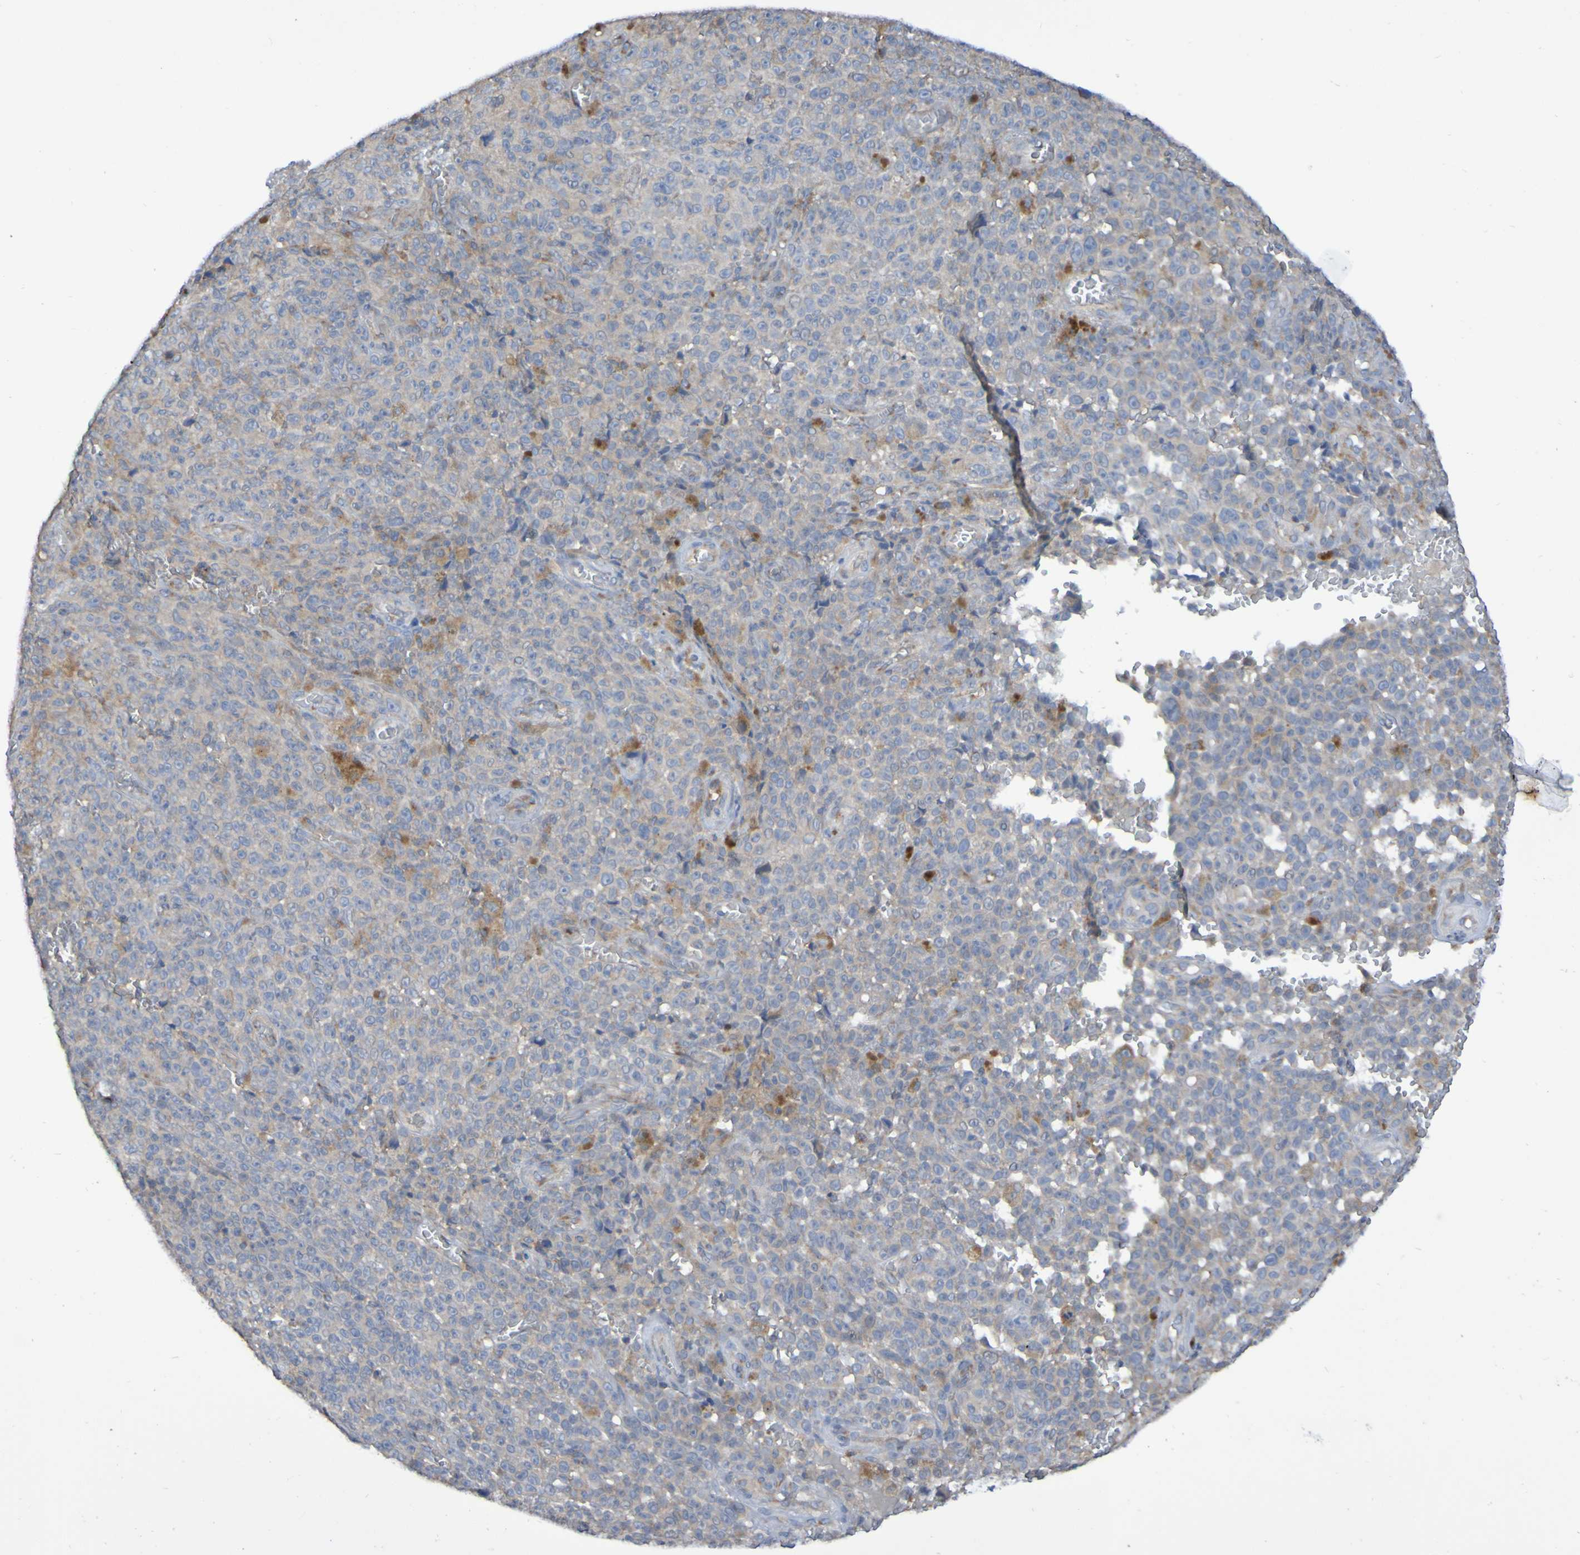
{"staining": {"intensity": "moderate", "quantity": "25%-75%", "location": "cytoplasmic/membranous"}, "tissue": "melanoma", "cell_type": "Tumor cells", "image_type": "cancer", "snomed": [{"axis": "morphology", "description": "Malignant melanoma, NOS"}, {"axis": "topography", "description": "Skin"}], "caption": "There is medium levels of moderate cytoplasmic/membranous expression in tumor cells of melanoma, as demonstrated by immunohistochemical staining (brown color).", "gene": "LMBRD2", "patient": {"sex": "female", "age": 82}}